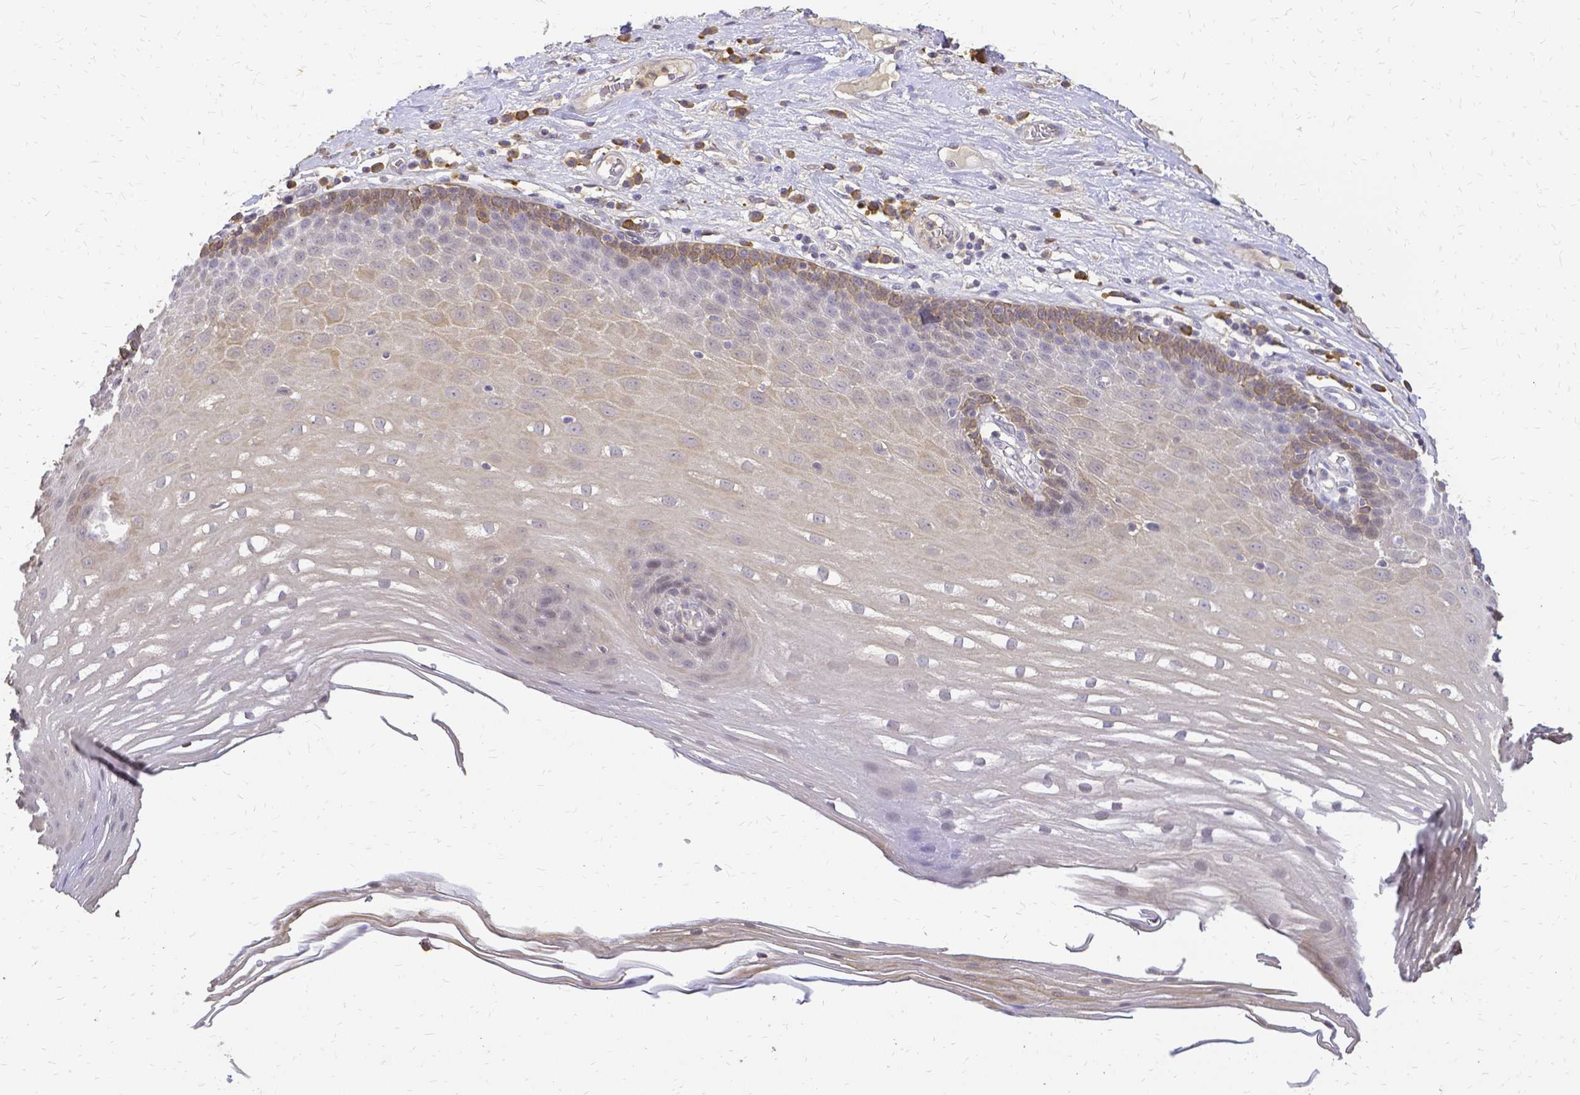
{"staining": {"intensity": "moderate", "quantity": "<25%", "location": "cytoplasmic/membranous"}, "tissue": "esophagus", "cell_type": "Squamous epithelial cells", "image_type": "normal", "snomed": [{"axis": "morphology", "description": "Normal tissue, NOS"}, {"axis": "topography", "description": "Esophagus"}], "caption": "A histopathology image of human esophagus stained for a protein shows moderate cytoplasmic/membranous brown staining in squamous epithelial cells.", "gene": "CIB1", "patient": {"sex": "male", "age": 62}}